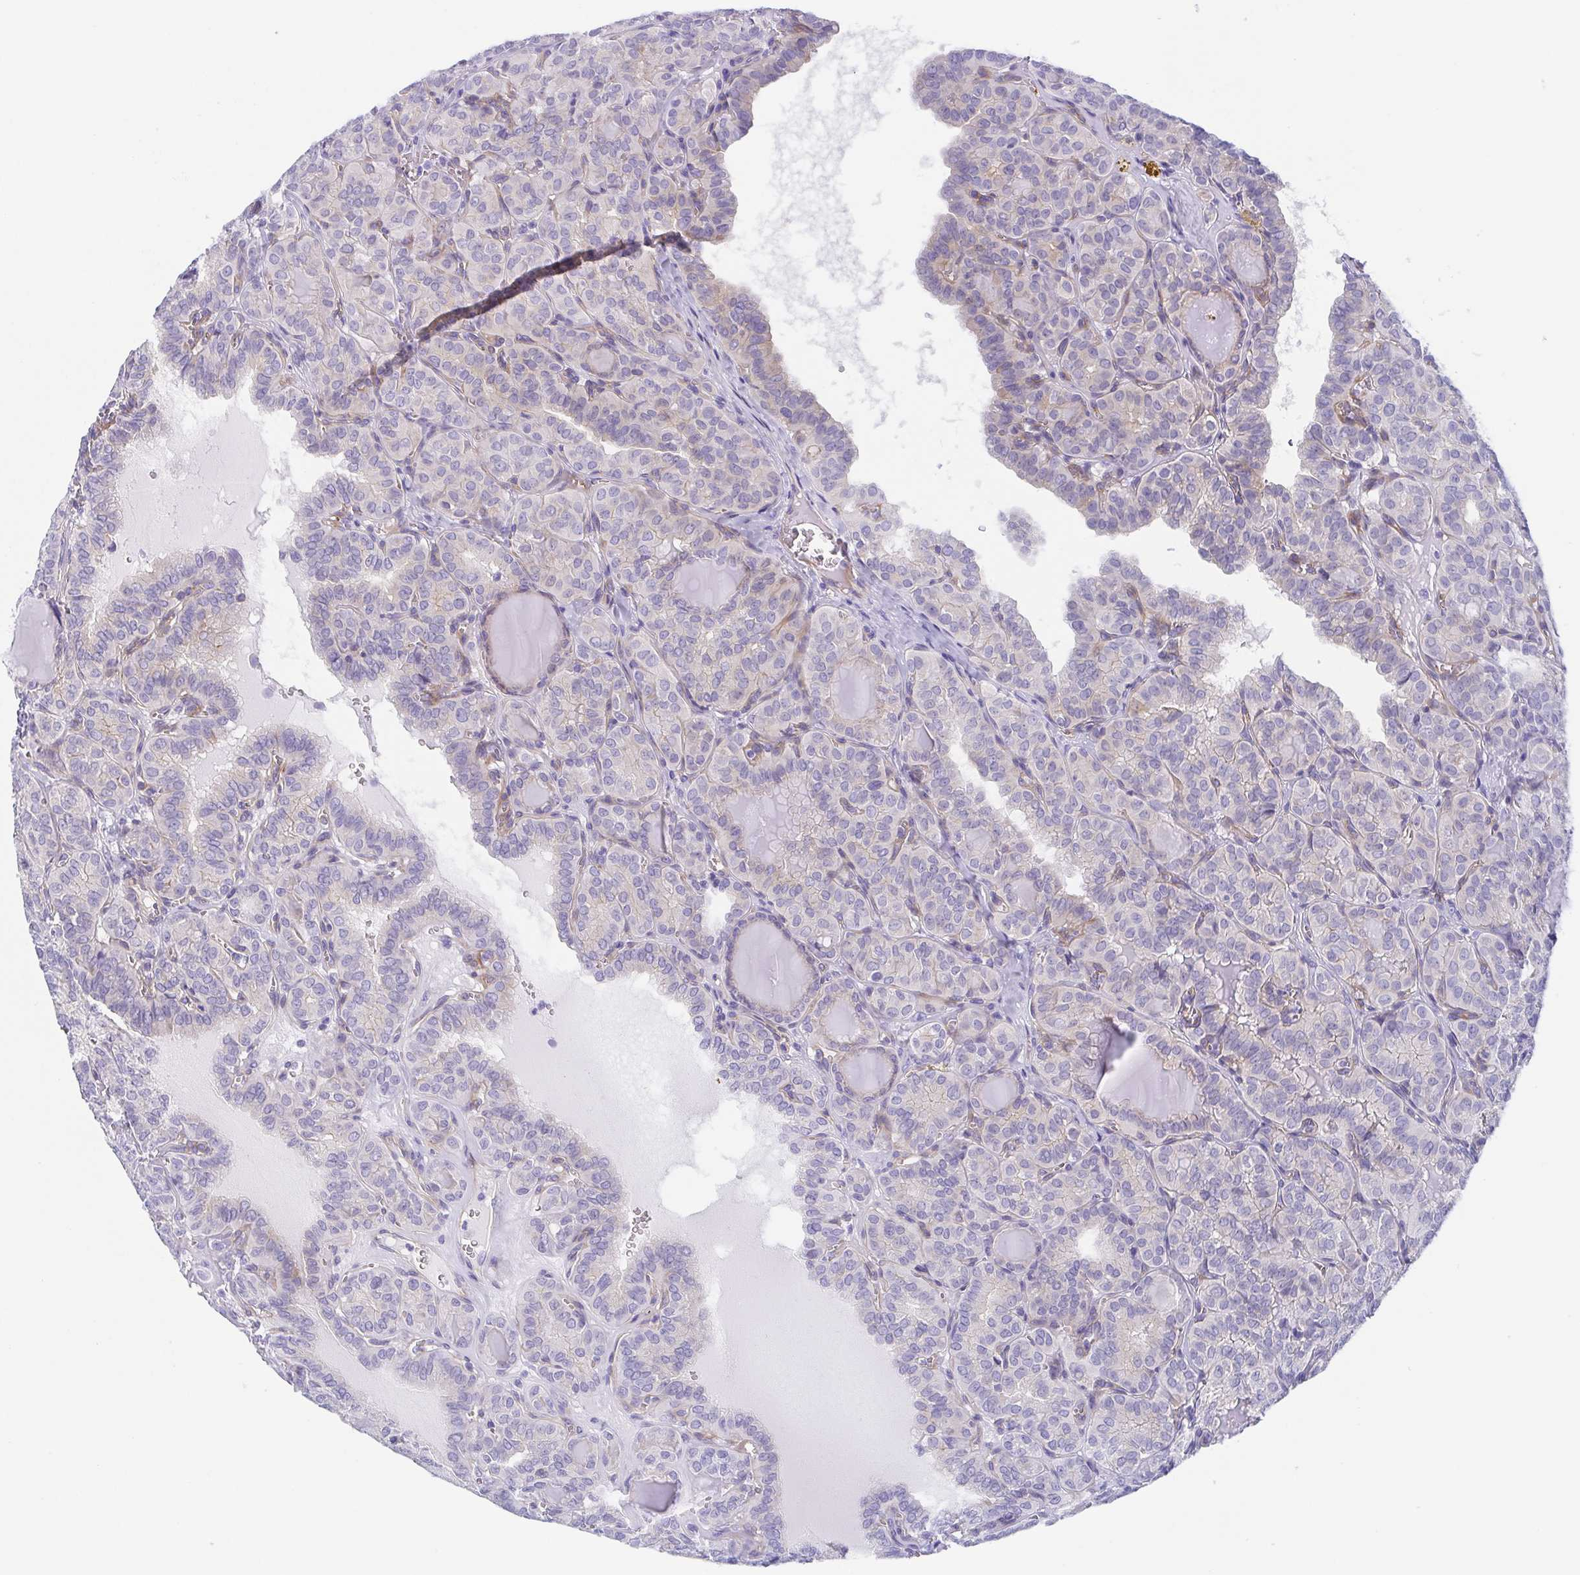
{"staining": {"intensity": "negative", "quantity": "none", "location": "none"}, "tissue": "thyroid cancer", "cell_type": "Tumor cells", "image_type": "cancer", "snomed": [{"axis": "morphology", "description": "Papillary adenocarcinoma, NOS"}, {"axis": "topography", "description": "Thyroid gland"}], "caption": "A photomicrograph of thyroid cancer (papillary adenocarcinoma) stained for a protein displays no brown staining in tumor cells. Brightfield microscopy of immunohistochemistry stained with DAB (brown) and hematoxylin (blue), captured at high magnification.", "gene": "DYNC1I1", "patient": {"sex": "female", "age": 41}}